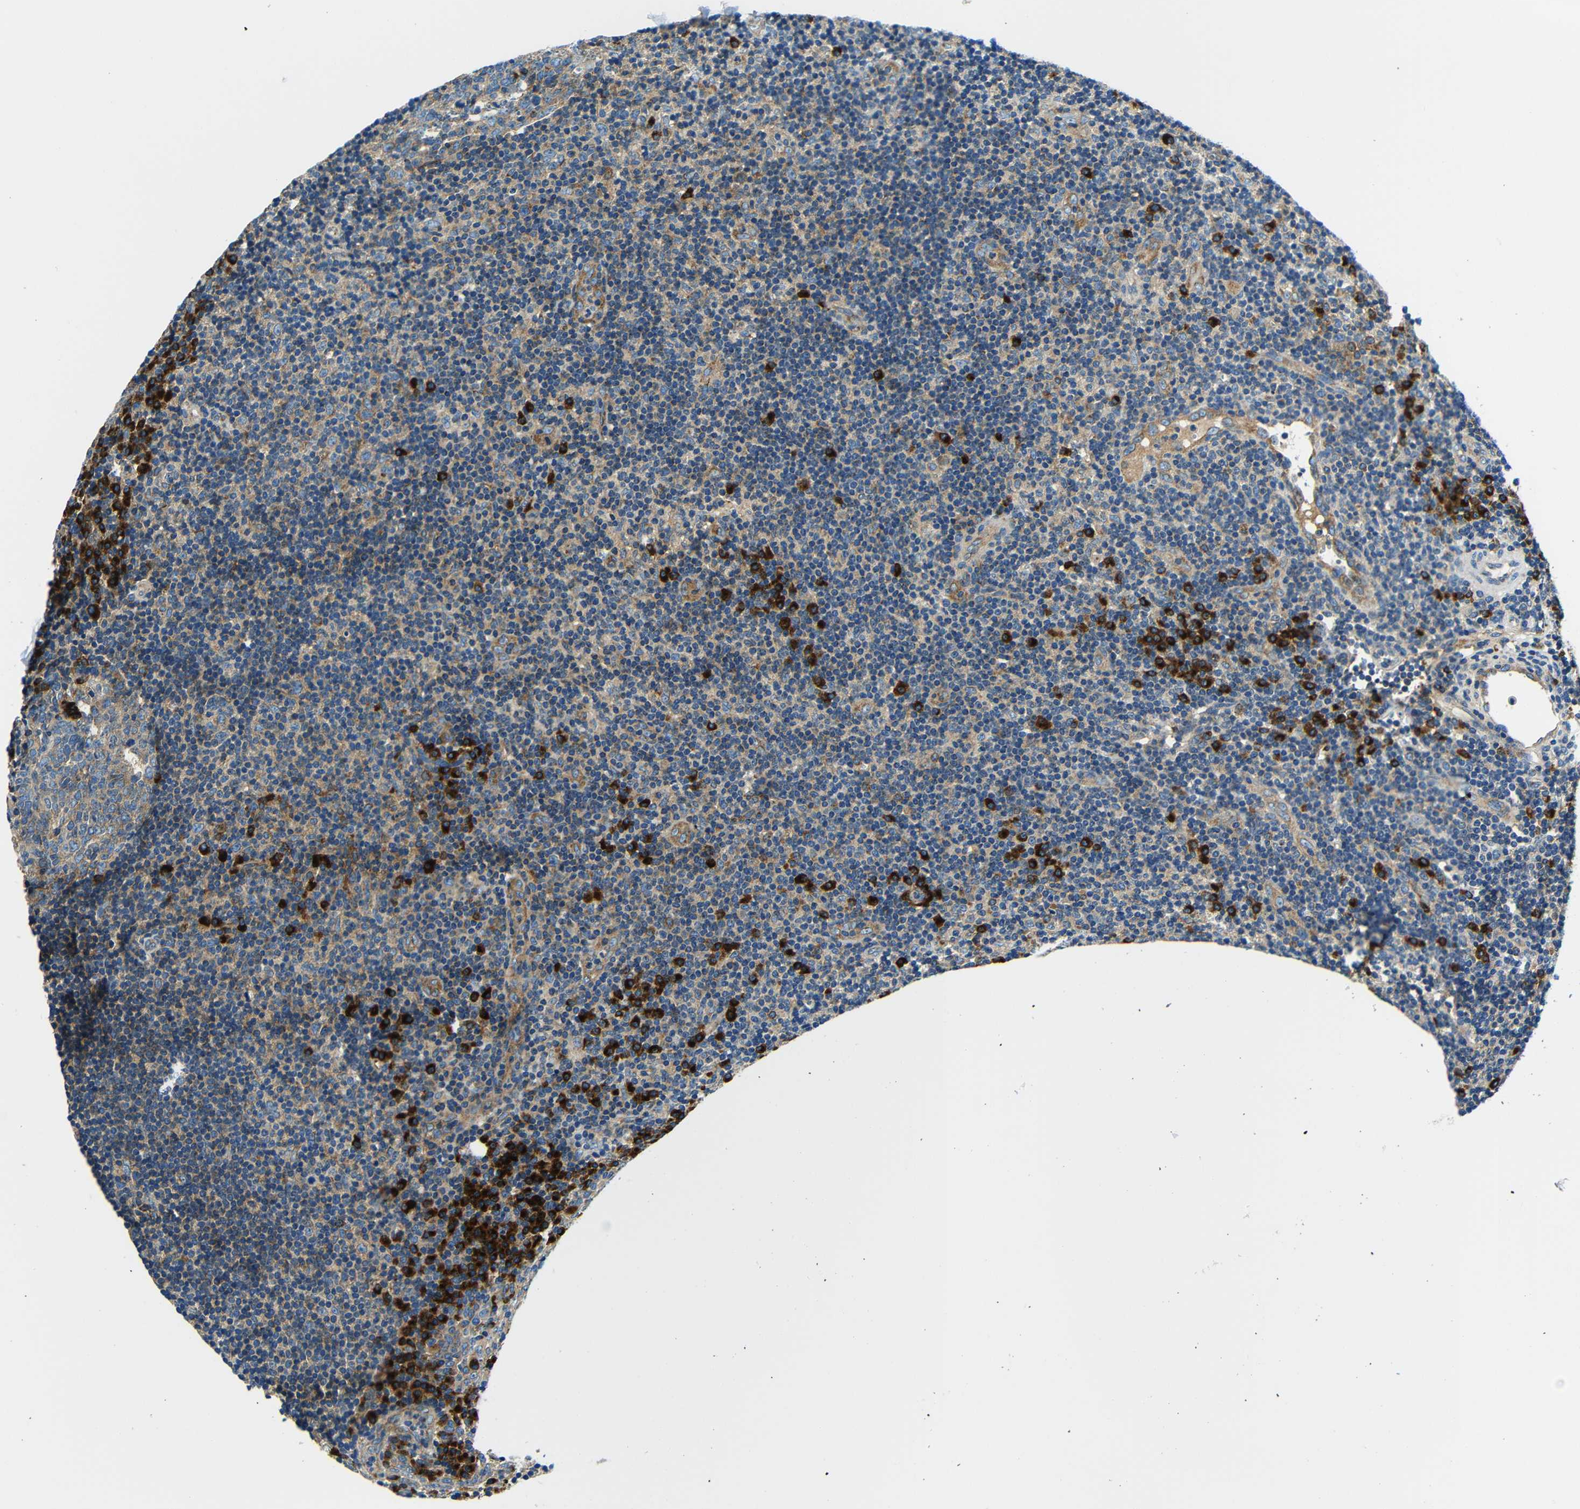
{"staining": {"intensity": "weak", "quantity": ">75%", "location": "cytoplasmic/membranous"}, "tissue": "tonsil", "cell_type": "Germinal center cells", "image_type": "normal", "snomed": [{"axis": "morphology", "description": "Normal tissue, NOS"}, {"axis": "topography", "description": "Tonsil"}], "caption": "Weak cytoplasmic/membranous staining for a protein is seen in approximately >75% of germinal center cells of unremarkable tonsil using immunohistochemistry (IHC).", "gene": "USO1", "patient": {"sex": "female", "age": 40}}